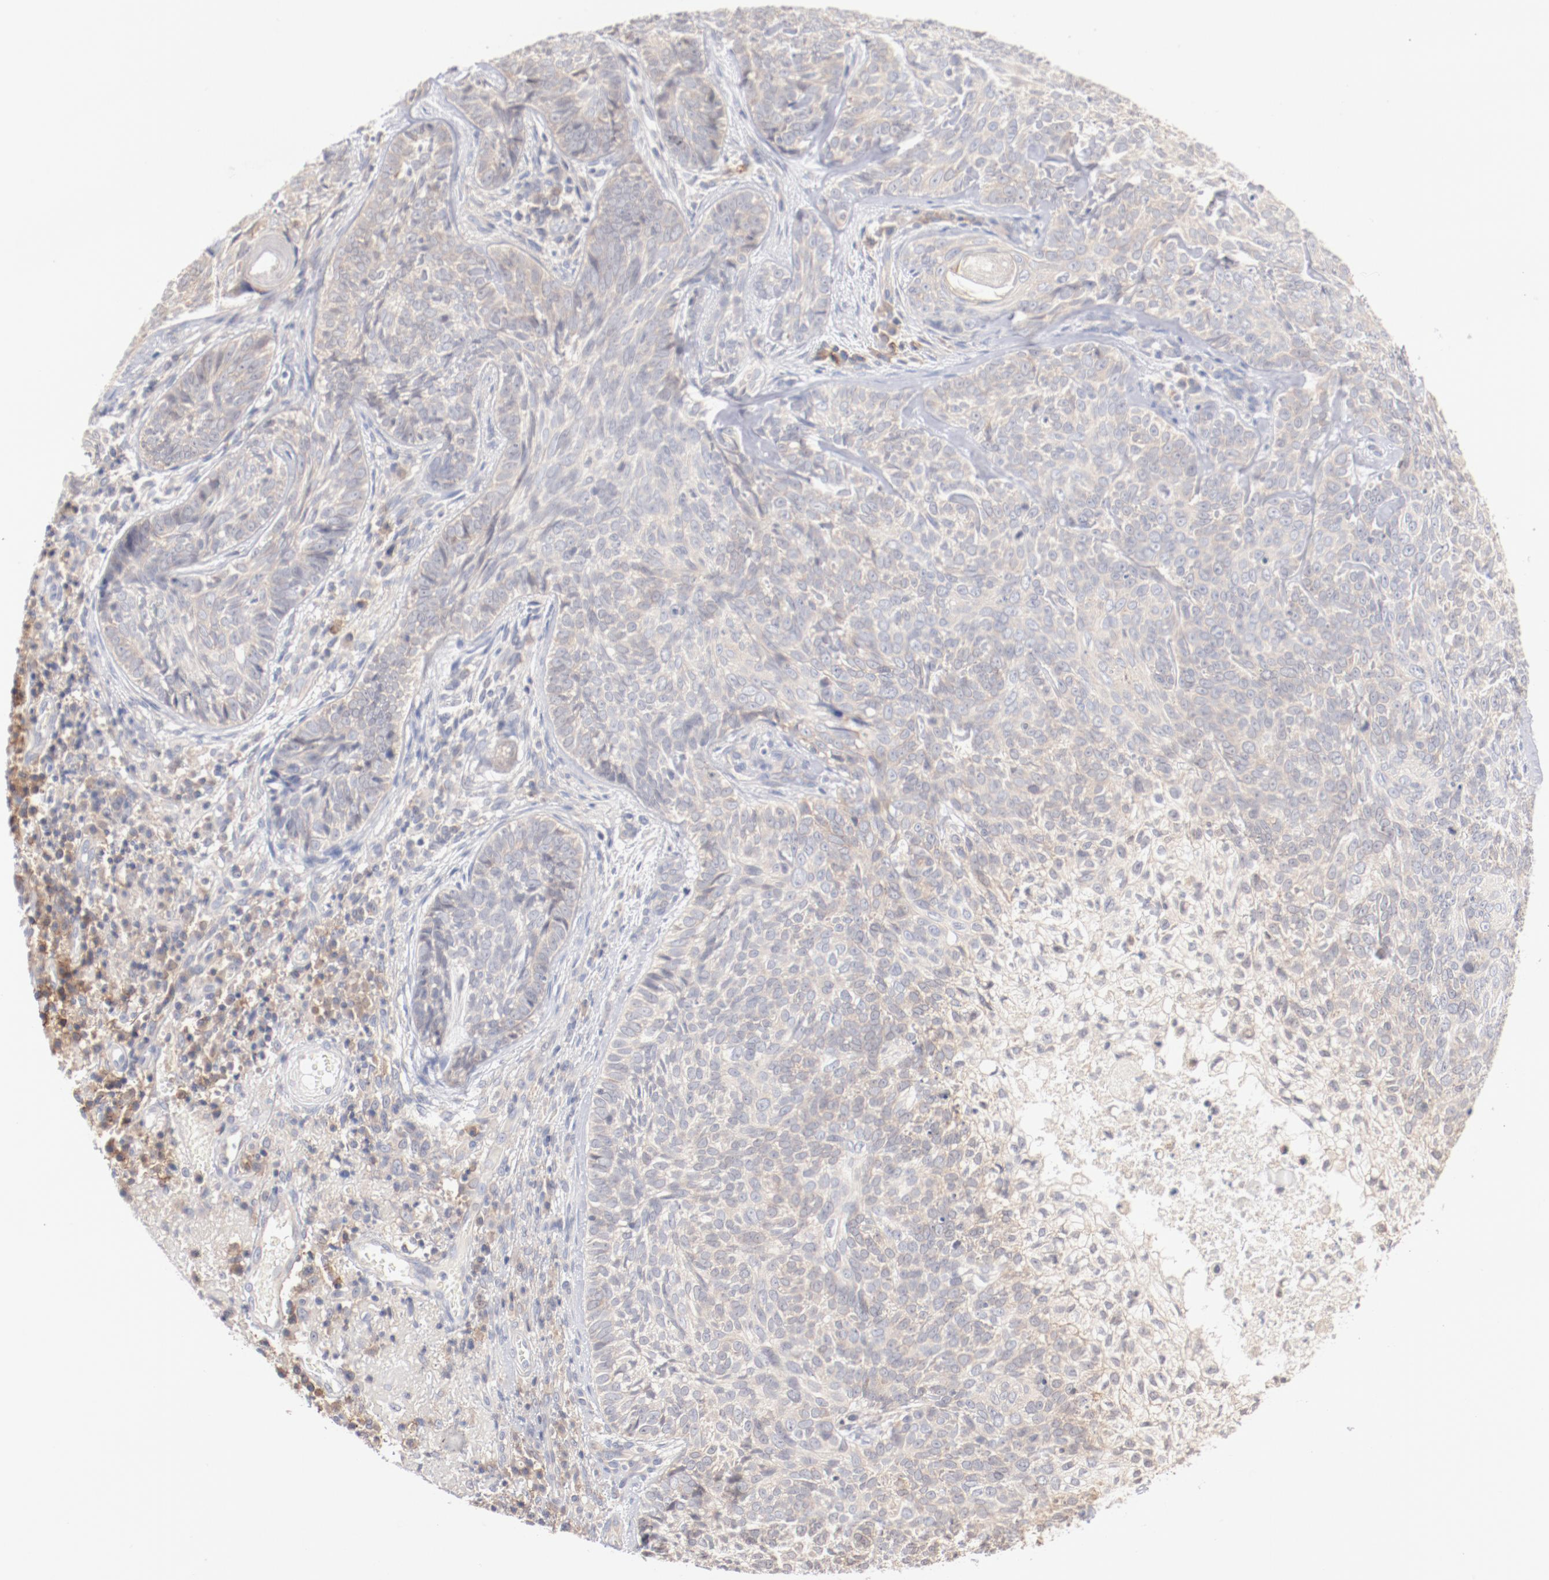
{"staining": {"intensity": "weak", "quantity": "25%-75%", "location": "cytoplasmic/membranous"}, "tissue": "skin cancer", "cell_type": "Tumor cells", "image_type": "cancer", "snomed": [{"axis": "morphology", "description": "Basal cell carcinoma"}, {"axis": "topography", "description": "Skin"}], "caption": "There is low levels of weak cytoplasmic/membranous staining in tumor cells of skin basal cell carcinoma, as demonstrated by immunohistochemical staining (brown color).", "gene": "SETD3", "patient": {"sex": "male", "age": 72}}